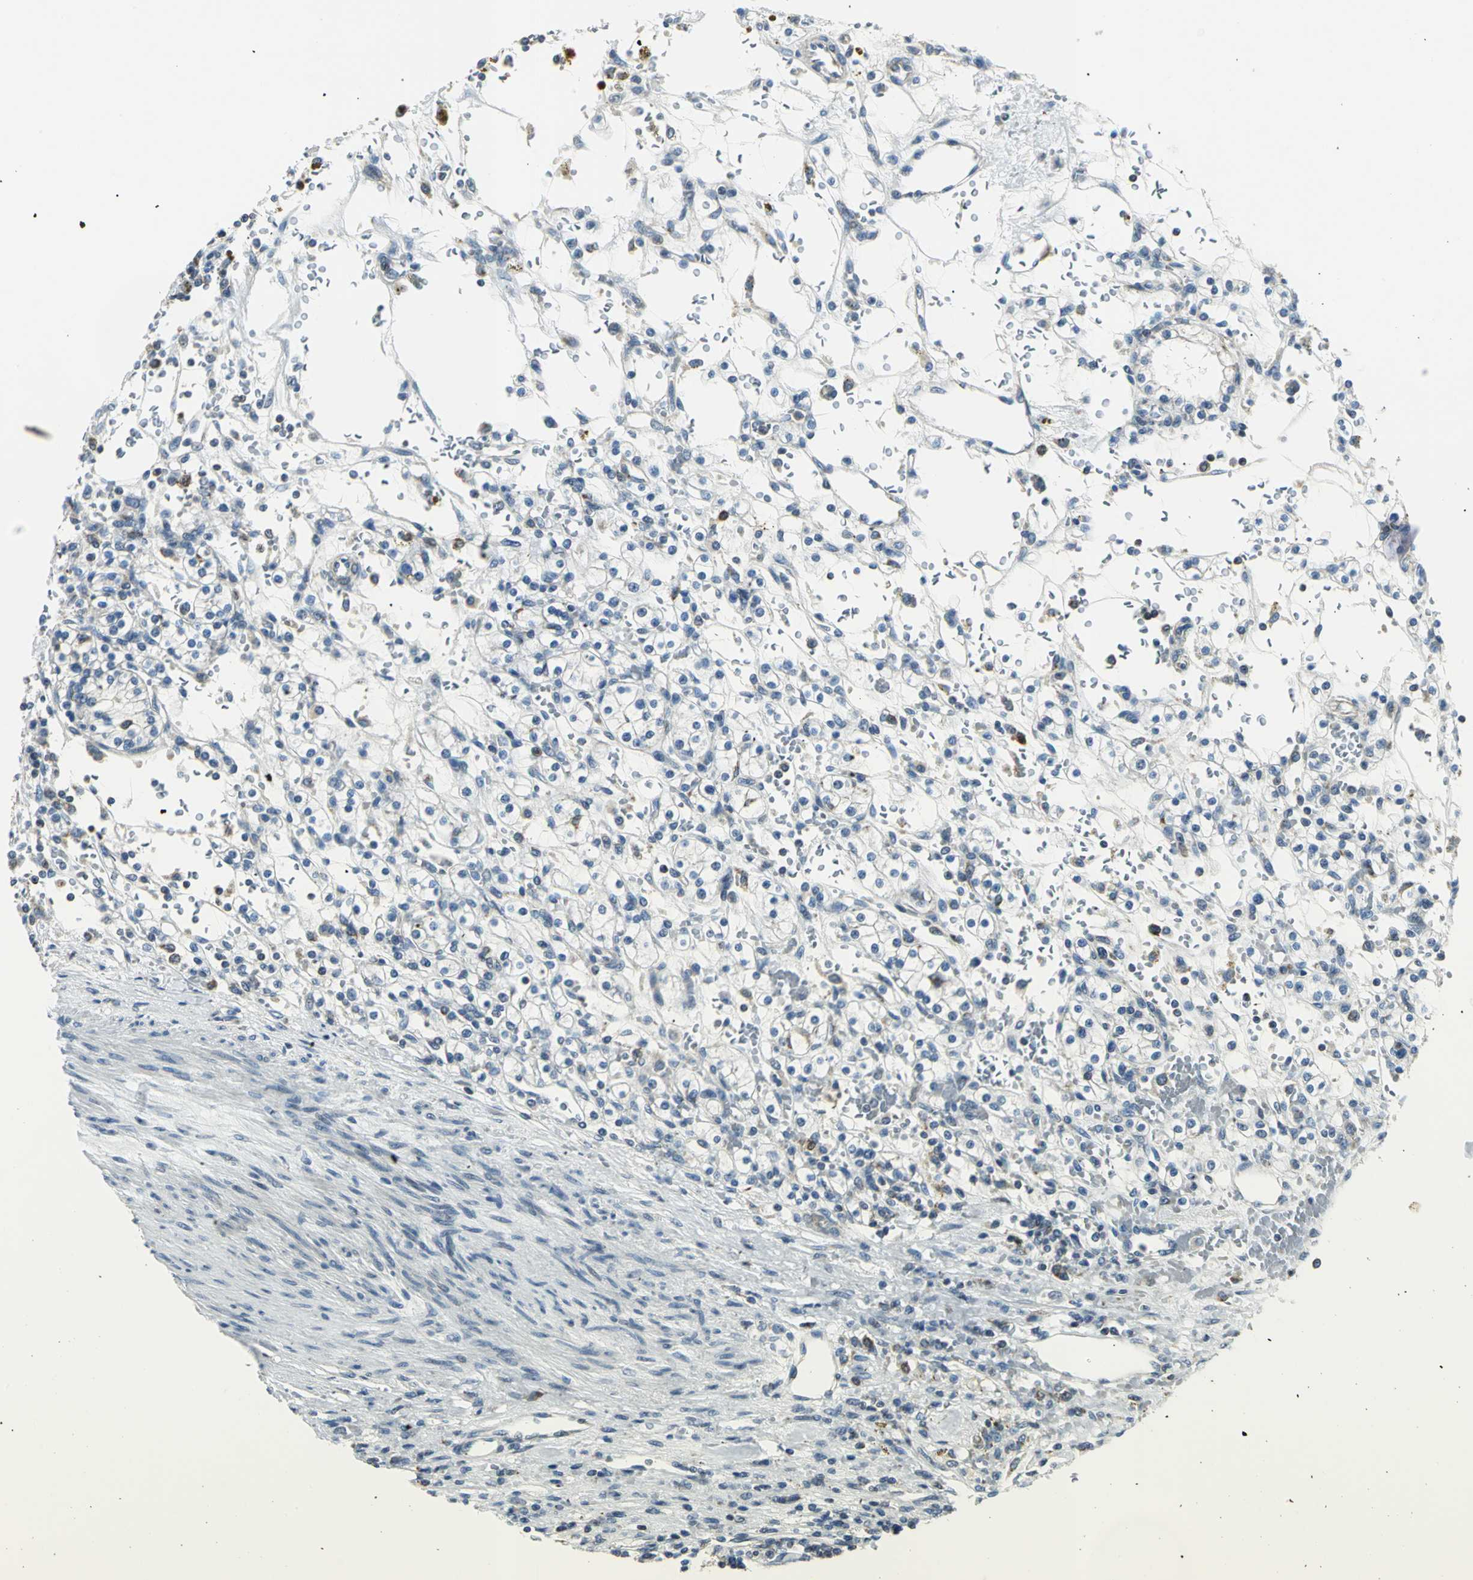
{"staining": {"intensity": "negative", "quantity": "none", "location": "none"}, "tissue": "renal cancer", "cell_type": "Tumor cells", "image_type": "cancer", "snomed": [{"axis": "morphology", "description": "Normal tissue, NOS"}, {"axis": "morphology", "description": "Adenocarcinoma, NOS"}, {"axis": "topography", "description": "Kidney"}], "caption": "Immunohistochemical staining of adenocarcinoma (renal) exhibits no significant staining in tumor cells. (Stains: DAB (3,3'-diaminobenzidine) immunohistochemistry with hematoxylin counter stain, Microscopy: brightfield microscopy at high magnification).", "gene": "USP40", "patient": {"sex": "female", "age": 55}}